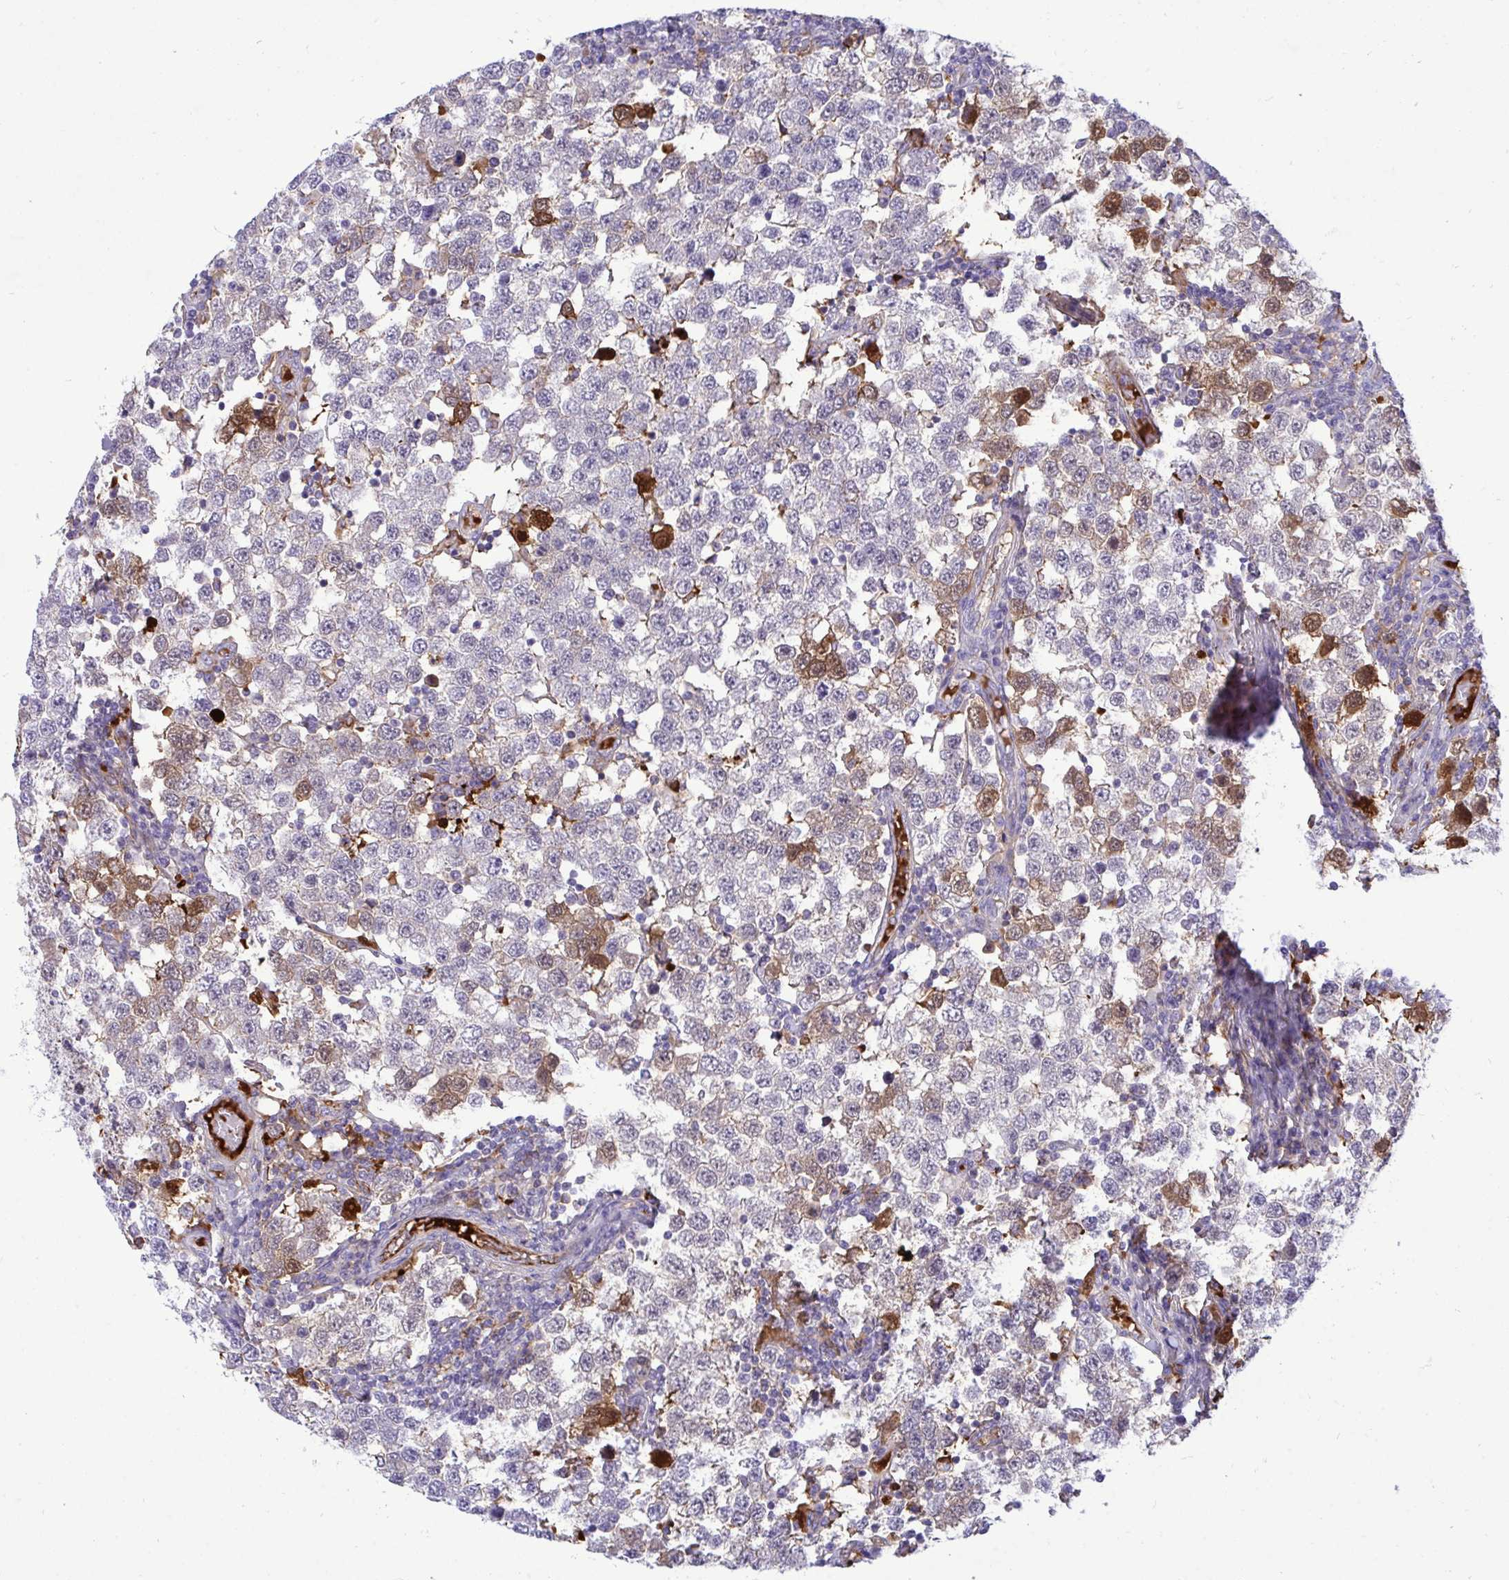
{"staining": {"intensity": "moderate", "quantity": "<25%", "location": "cytoplasmic/membranous"}, "tissue": "testis cancer", "cell_type": "Tumor cells", "image_type": "cancer", "snomed": [{"axis": "morphology", "description": "Seminoma, NOS"}, {"axis": "topography", "description": "Testis"}], "caption": "This histopathology image shows testis seminoma stained with IHC to label a protein in brown. The cytoplasmic/membranous of tumor cells show moderate positivity for the protein. Nuclei are counter-stained blue.", "gene": "F2", "patient": {"sex": "male", "age": 34}}